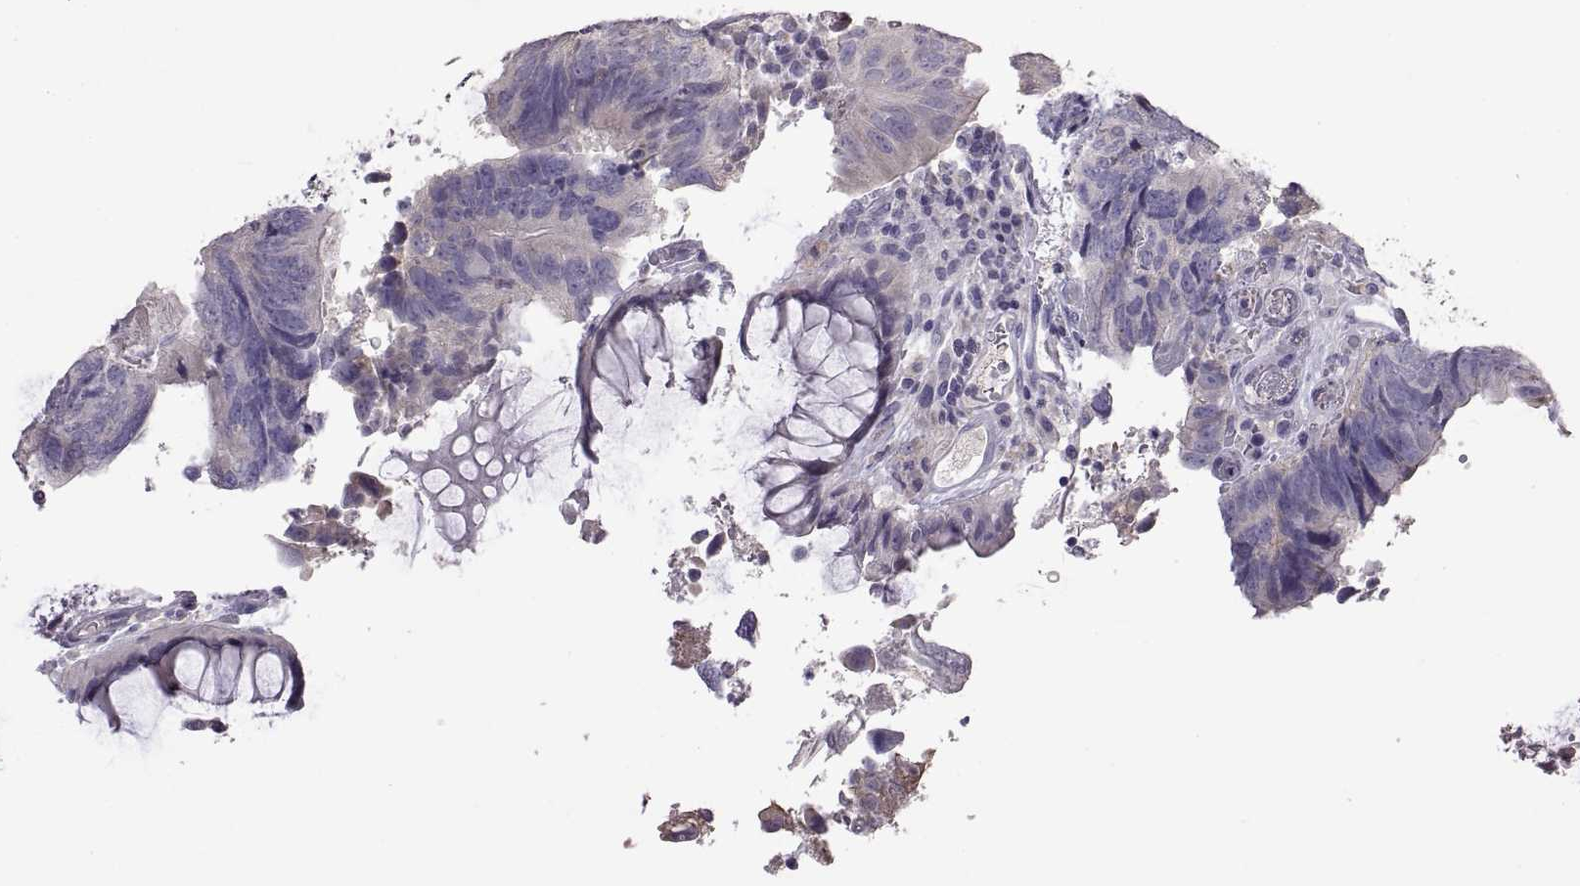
{"staining": {"intensity": "negative", "quantity": "none", "location": "none"}, "tissue": "colorectal cancer", "cell_type": "Tumor cells", "image_type": "cancer", "snomed": [{"axis": "morphology", "description": "Adenocarcinoma, NOS"}, {"axis": "topography", "description": "Colon"}], "caption": "Human adenocarcinoma (colorectal) stained for a protein using immunohistochemistry reveals no staining in tumor cells.", "gene": "DEFB136", "patient": {"sex": "female", "age": 67}}